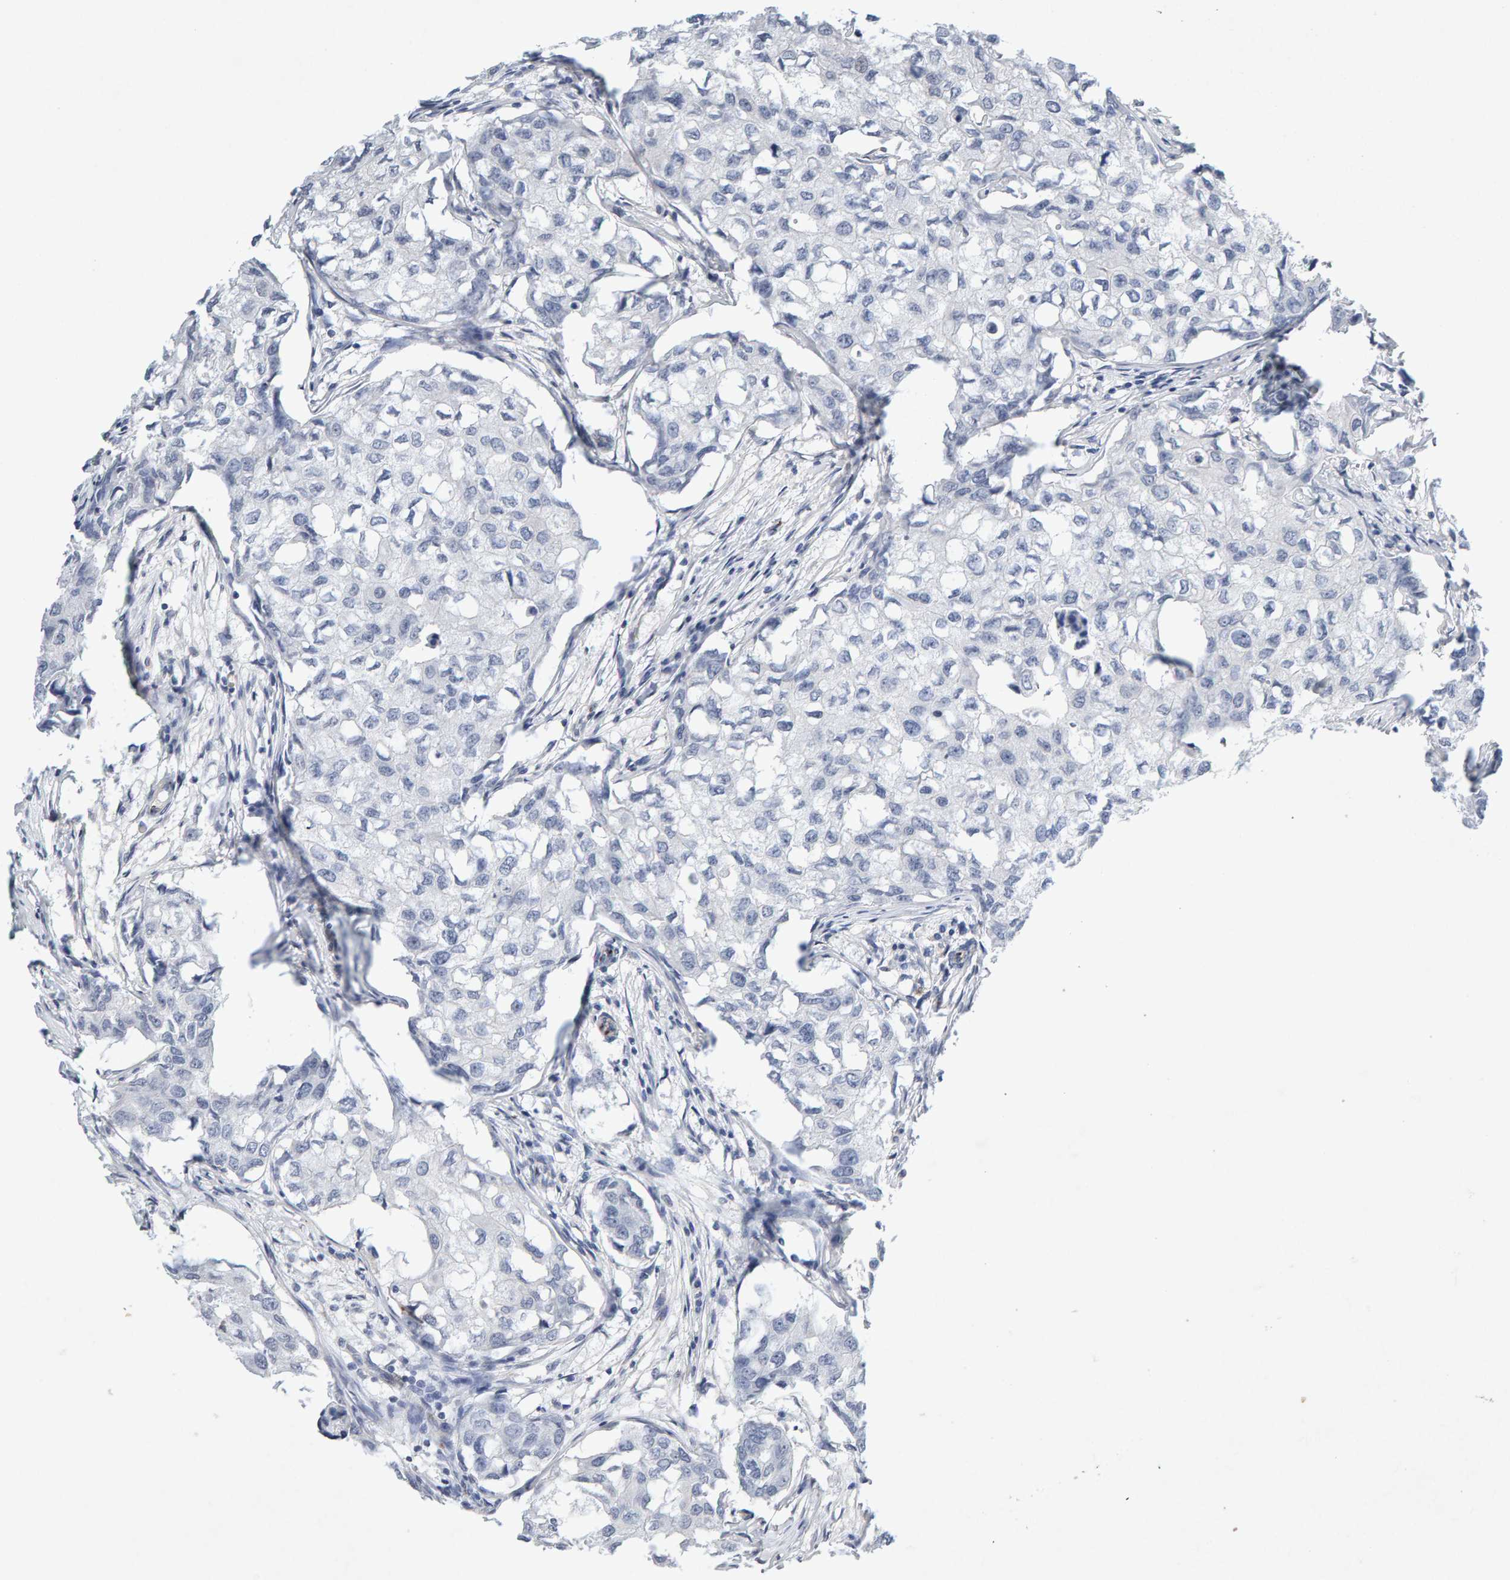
{"staining": {"intensity": "negative", "quantity": "none", "location": "none"}, "tissue": "breast cancer", "cell_type": "Tumor cells", "image_type": "cancer", "snomed": [{"axis": "morphology", "description": "Duct carcinoma"}, {"axis": "topography", "description": "Breast"}], "caption": "DAB immunohistochemical staining of intraductal carcinoma (breast) reveals no significant expression in tumor cells.", "gene": "PTPRM", "patient": {"sex": "female", "age": 27}}